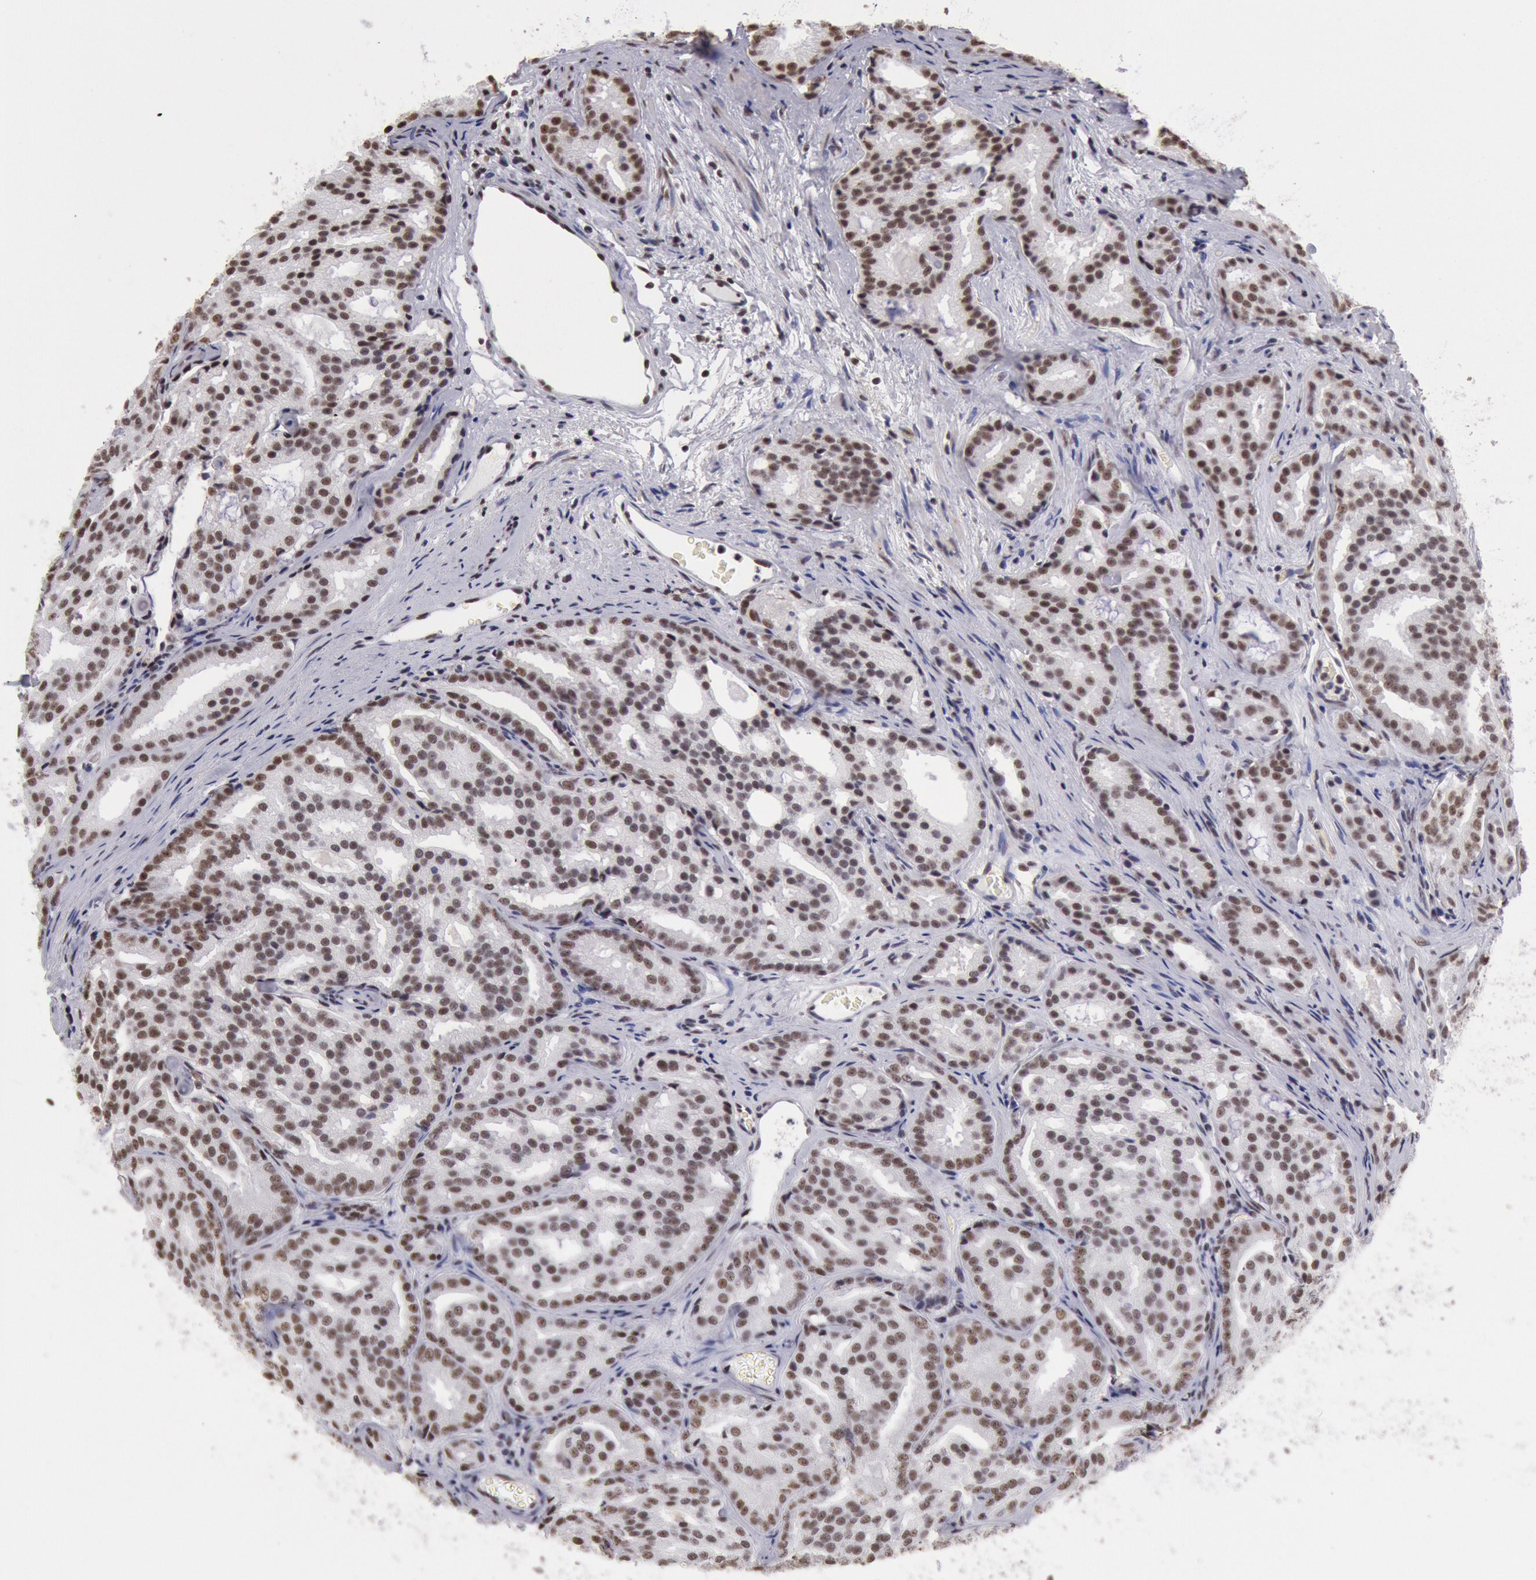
{"staining": {"intensity": "strong", "quantity": ">75%", "location": "nuclear"}, "tissue": "prostate cancer", "cell_type": "Tumor cells", "image_type": "cancer", "snomed": [{"axis": "morphology", "description": "Adenocarcinoma, High grade"}, {"axis": "topography", "description": "Prostate"}], "caption": "A high amount of strong nuclear positivity is identified in about >75% of tumor cells in adenocarcinoma (high-grade) (prostate) tissue. The protein is stained brown, and the nuclei are stained in blue (DAB IHC with brightfield microscopy, high magnification).", "gene": "SNRPD3", "patient": {"sex": "male", "age": 64}}